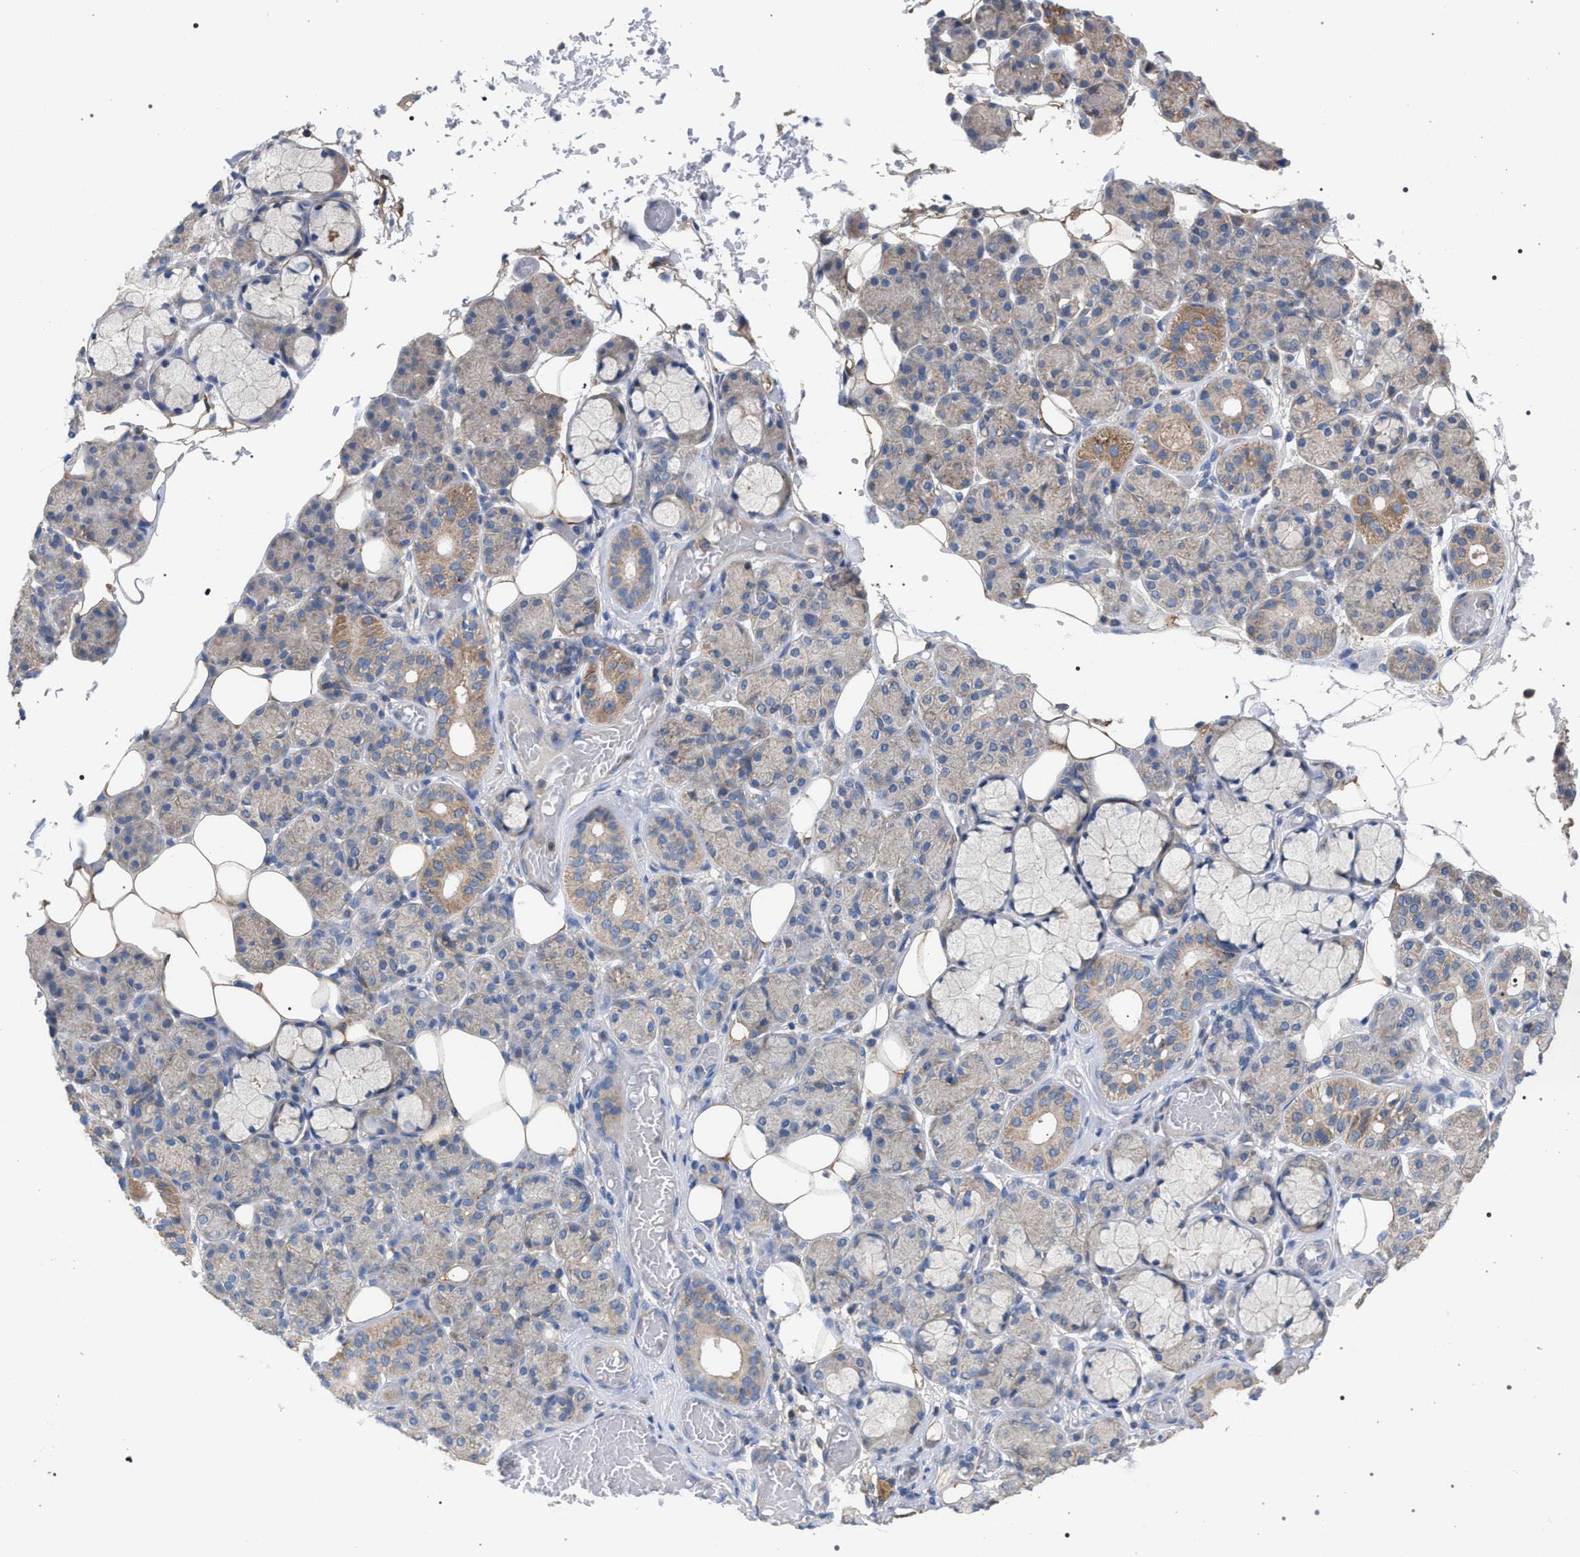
{"staining": {"intensity": "weak", "quantity": "25%-75%", "location": "cytoplasmic/membranous"}, "tissue": "salivary gland", "cell_type": "Glandular cells", "image_type": "normal", "snomed": [{"axis": "morphology", "description": "Normal tissue, NOS"}, {"axis": "topography", "description": "Salivary gland"}], "caption": "The micrograph displays immunohistochemical staining of unremarkable salivary gland. There is weak cytoplasmic/membranous staining is appreciated in approximately 25%-75% of glandular cells.", "gene": "VPS13A", "patient": {"sex": "male", "age": 63}}